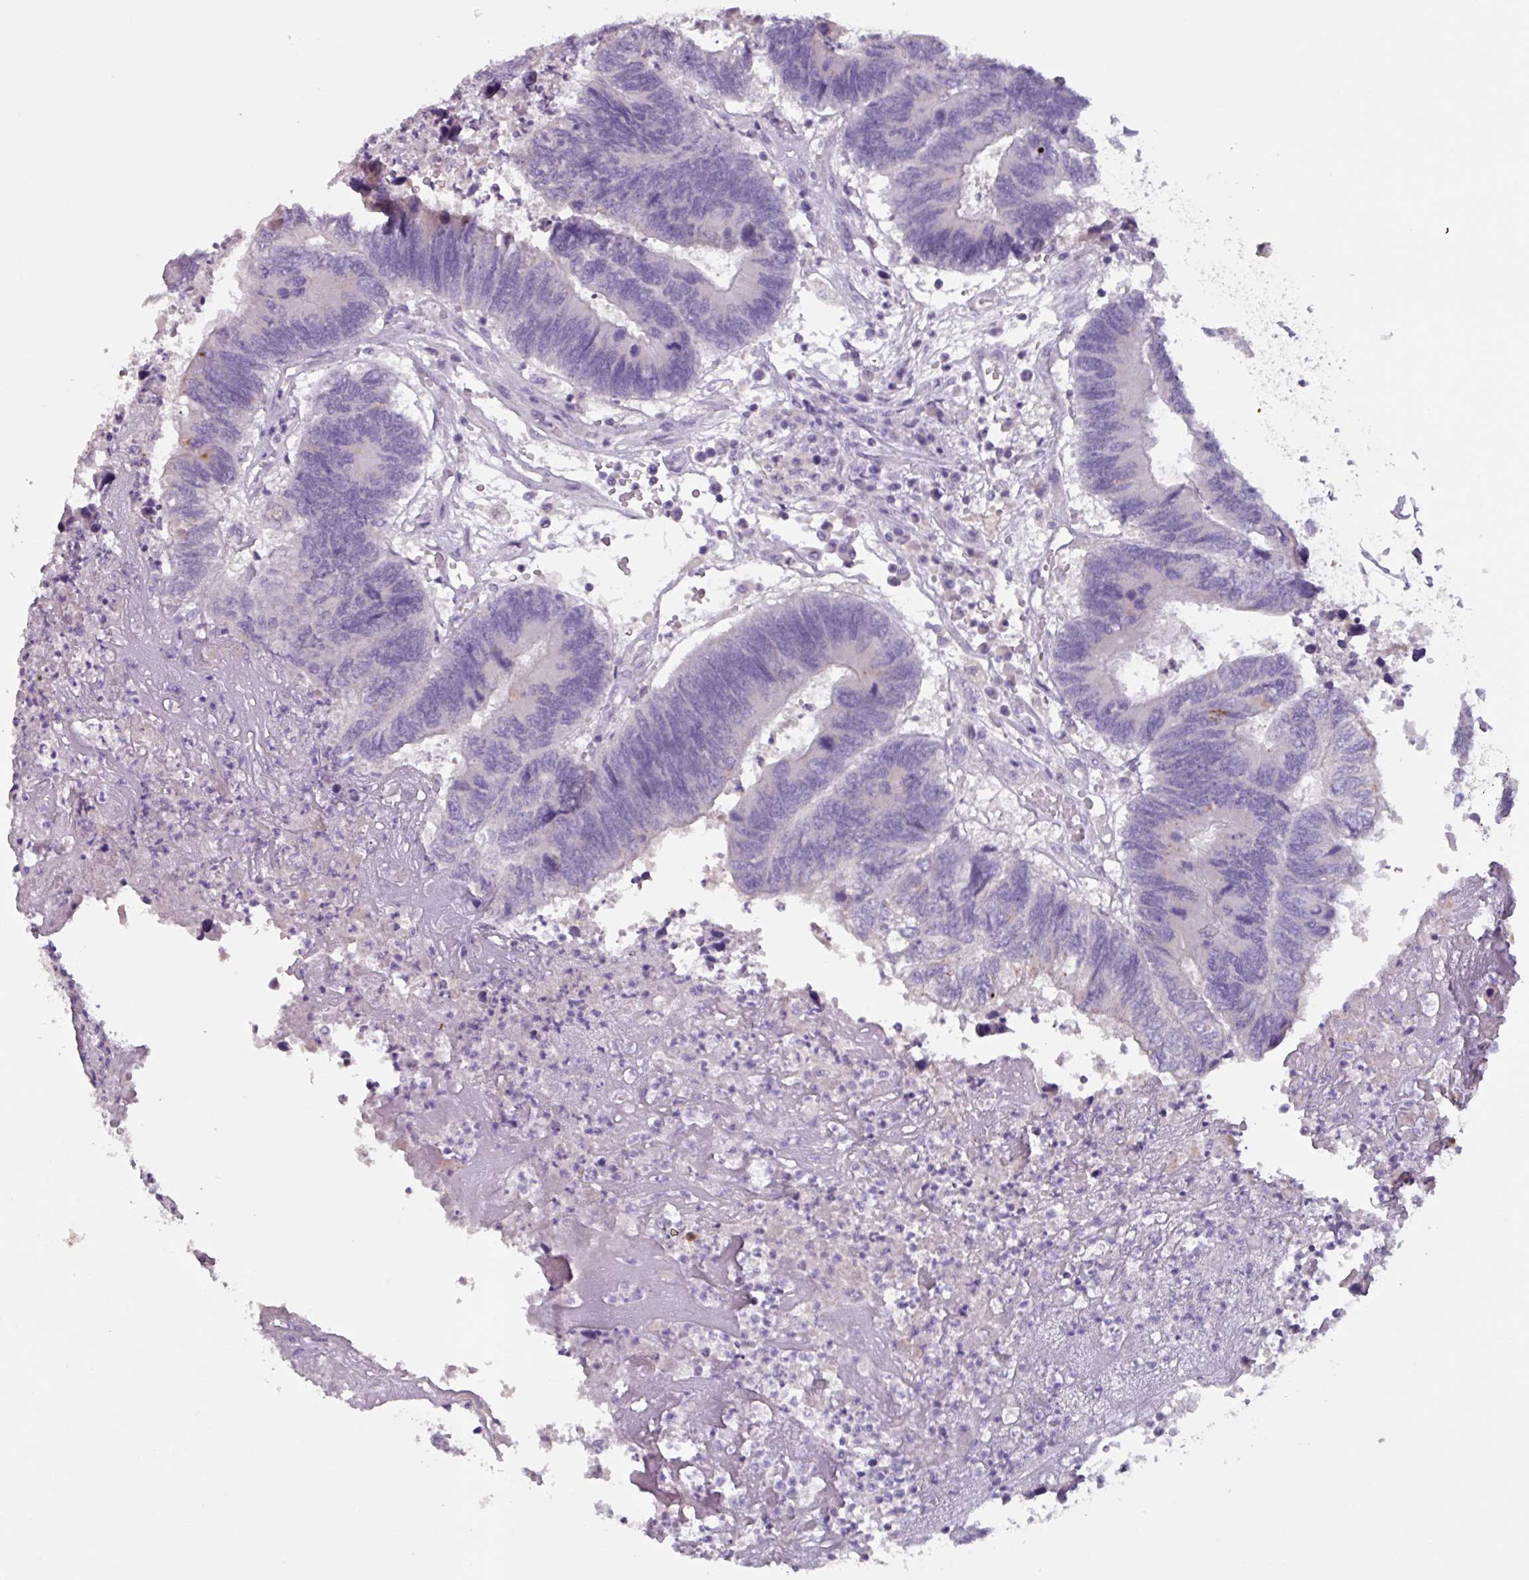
{"staining": {"intensity": "negative", "quantity": "none", "location": "none"}, "tissue": "colorectal cancer", "cell_type": "Tumor cells", "image_type": "cancer", "snomed": [{"axis": "morphology", "description": "Adenocarcinoma, NOS"}, {"axis": "topography", "description": "Colon"}], "caption": "A micrograph of colorectal cancer (adenocarcinoma) stained for a protein shows no brown staining in tumor cells.", "gene": "OR2T10", "patient": {"sex": "female", "age": 67}}